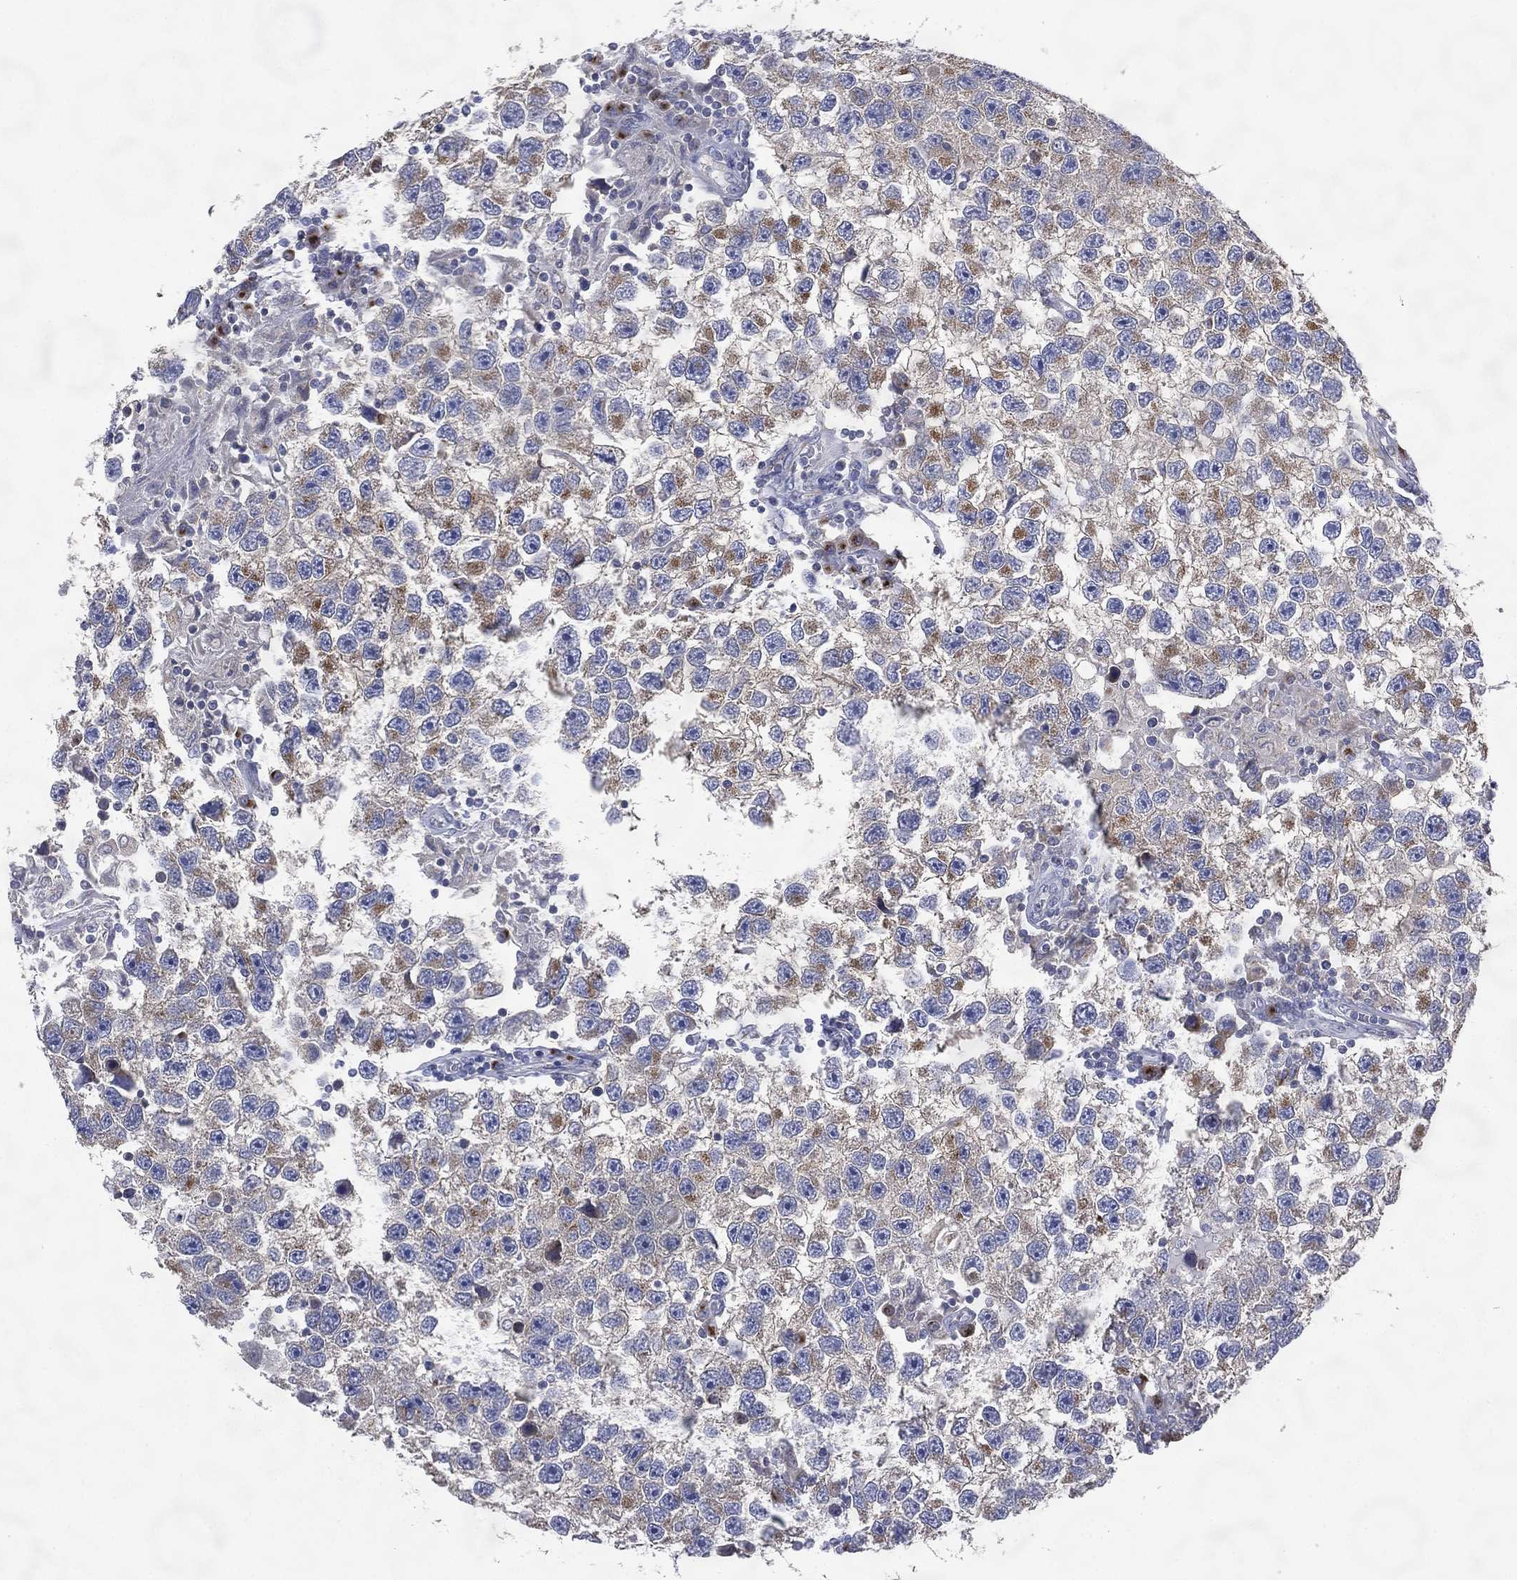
{"staining": {"intensity": "moderate", "quantity": "<25%", "location": "cytoplasmic/membranous"}, "tissue": "testis cancer", "cell_type": "Tumor cells", "image_type": "cancer", "snomed": [{"axis": "morphology", "description": "Seminoma, NOS"}, {"axis": "topography", "description": "Testis"}], "caption": "Immunohistochemical staining of testis seminoma shows moderate cytoplasmic/membranous protein expression in approximately <25% of tumor cells.", "gene": "ATP8A2", "patient": {"sex": "male", "age": 26}}